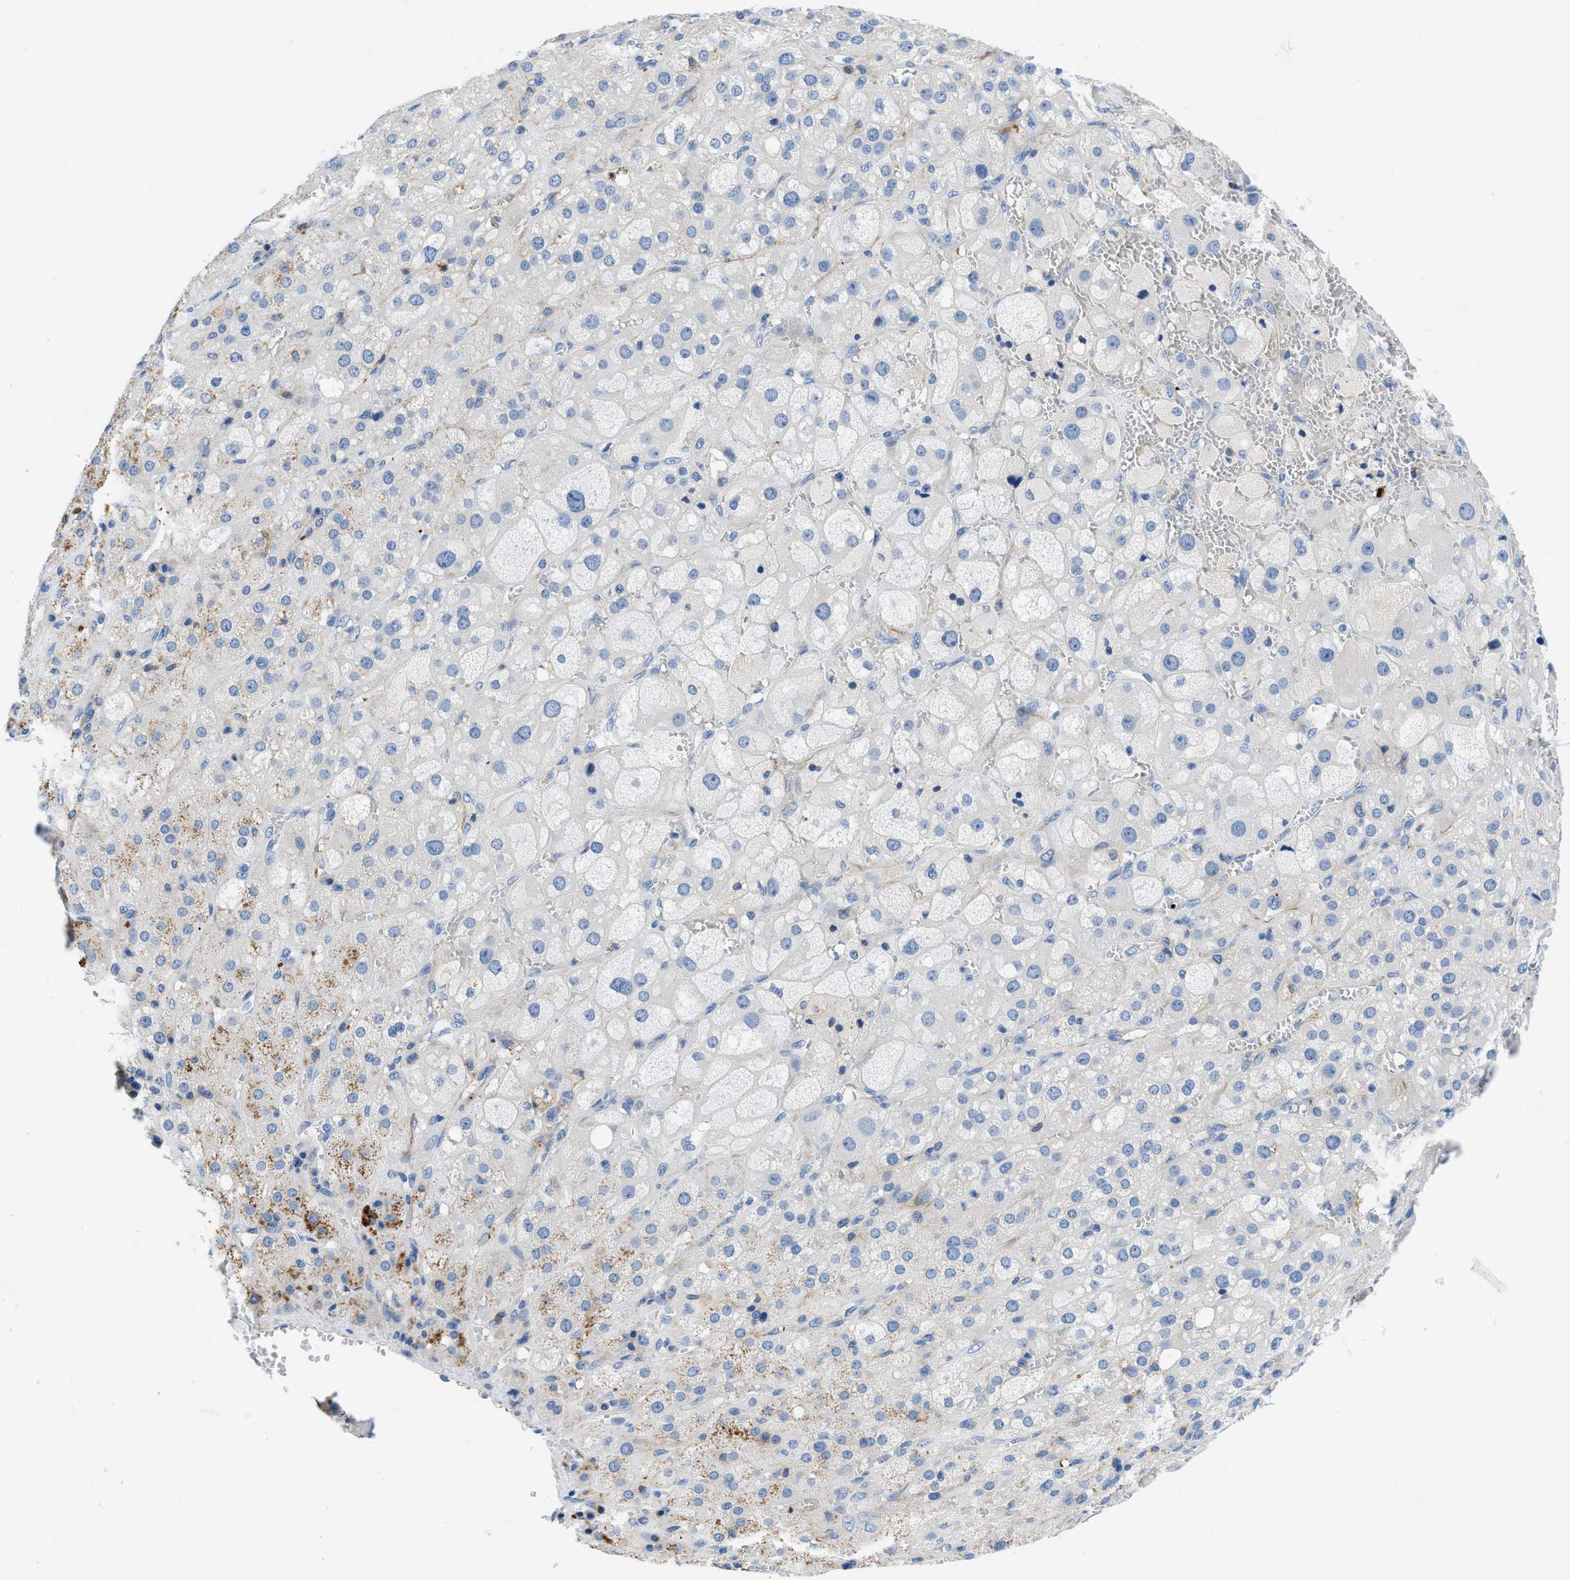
{"staining": {"intensity": "negative", "quantity": "none", "location": "none"}, "tissue": "adrenal gland", "cell_type": "Glandular cells", "image_type": "normal", "snomed": [{"axis": "morphology", "description": "Normal tissue, NOS"}, {"axis": "topography", "description": "Adrenal gland"}], "caption": "Protein analysis of unremarkable adrenal gland demonstrates no significant staining in glandular cells.", "gene": "XCR1", "patient": {"sex": "female", "age": 47}}